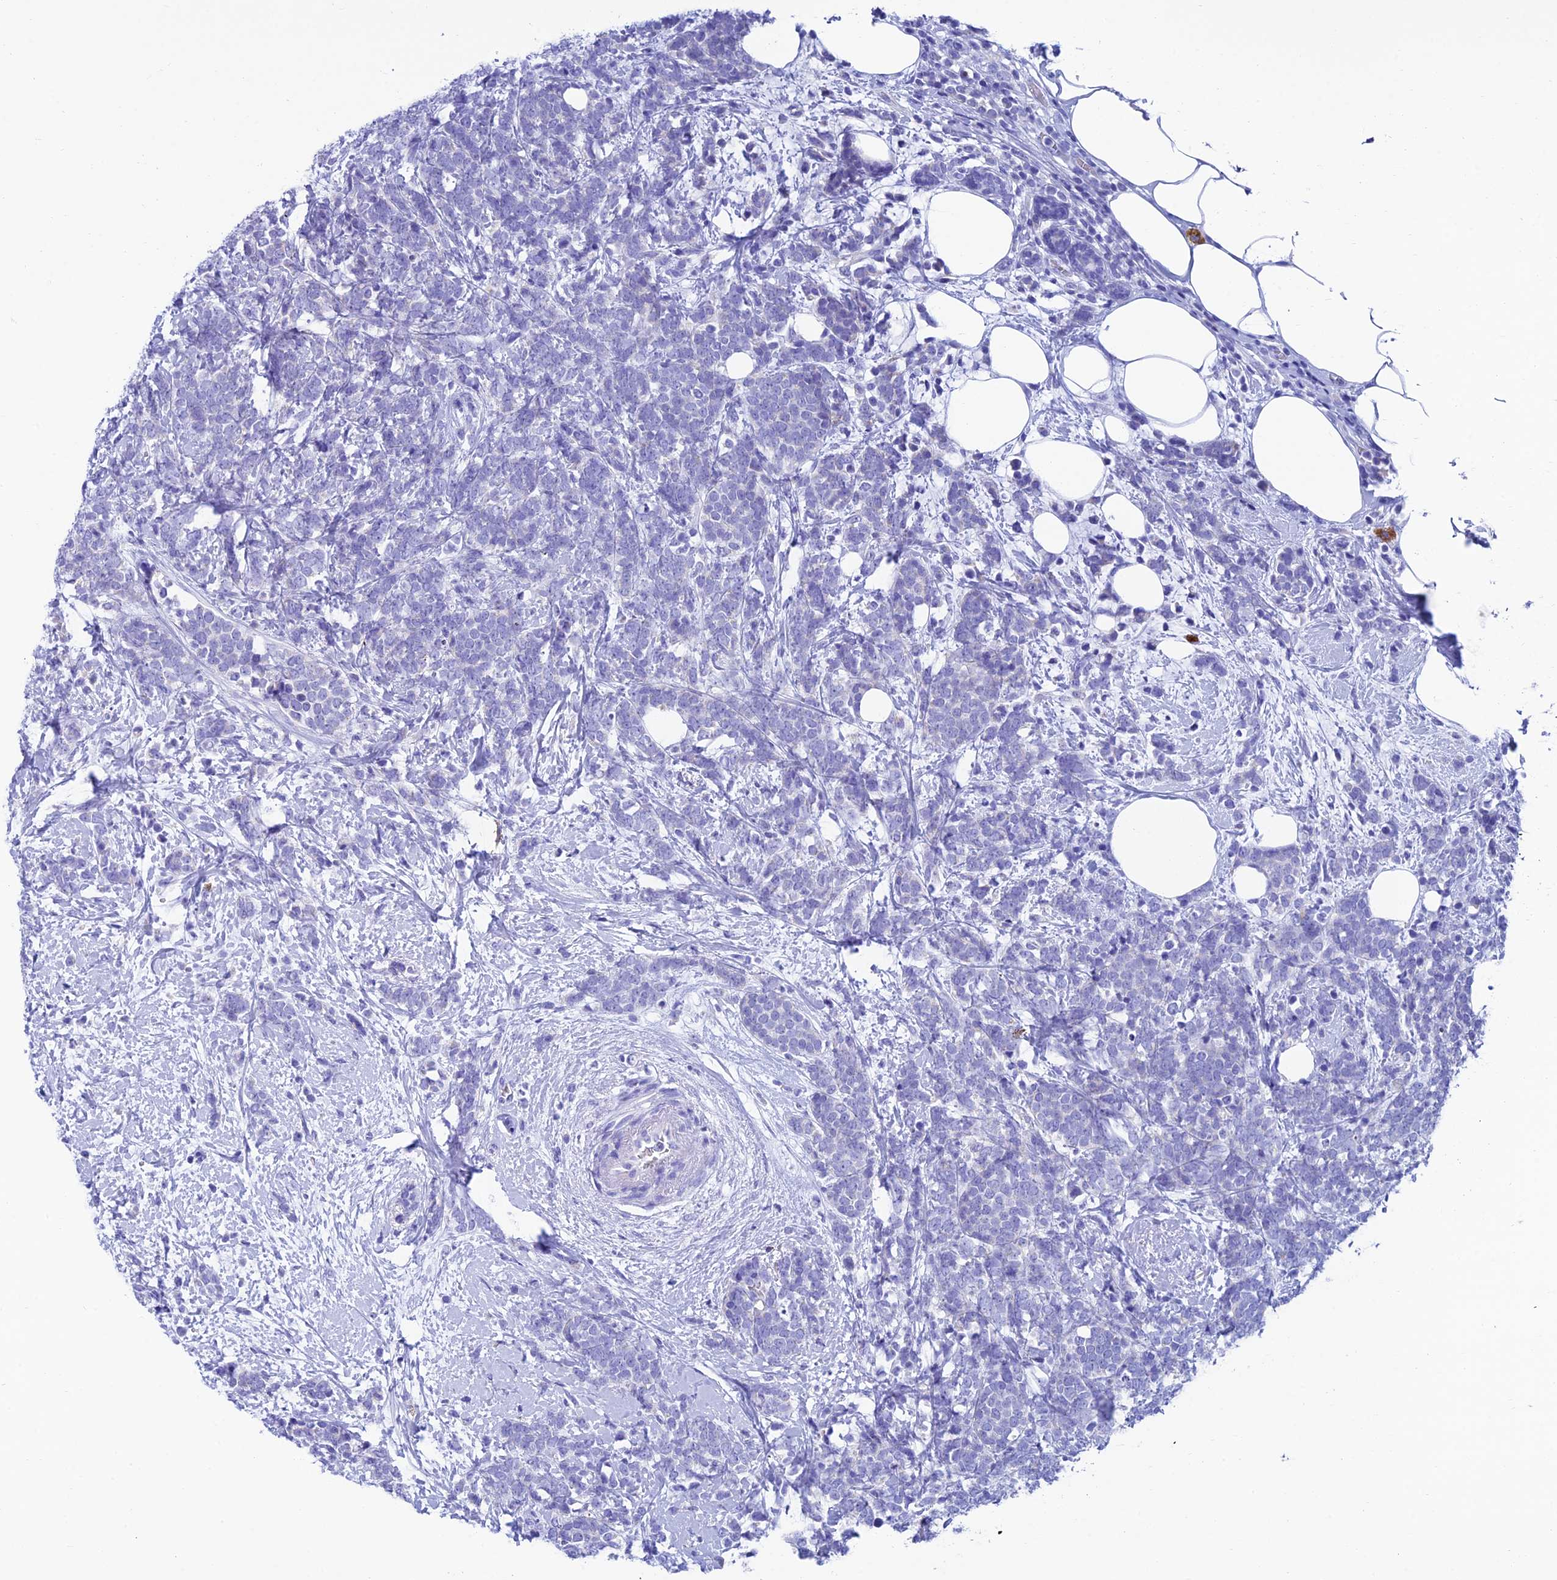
{"staining": {"intensity": "negative", "quantity": "none", "location": "none"}, "tissue": "breast cancer", "cell_type": "Tumor cells", "image_type": "cancer", "snomed": [{"axis": "morphology", "description": "Lobular carcinoma"}, {"axis": "topography", "description": "Breast"}], "caption": "Immunohistochemistry (IHC) image of human breast lobular carcinoma stained for a protein (brown), which reveals no expression in tumor cells. The staining is performed using DAB (3,3'-diaminobenzidine) brown chromogen with nuclei counter-stained in using hematoxylin.", "gene": "REEP4", "patient": {"sex": "female", "age": 58}}